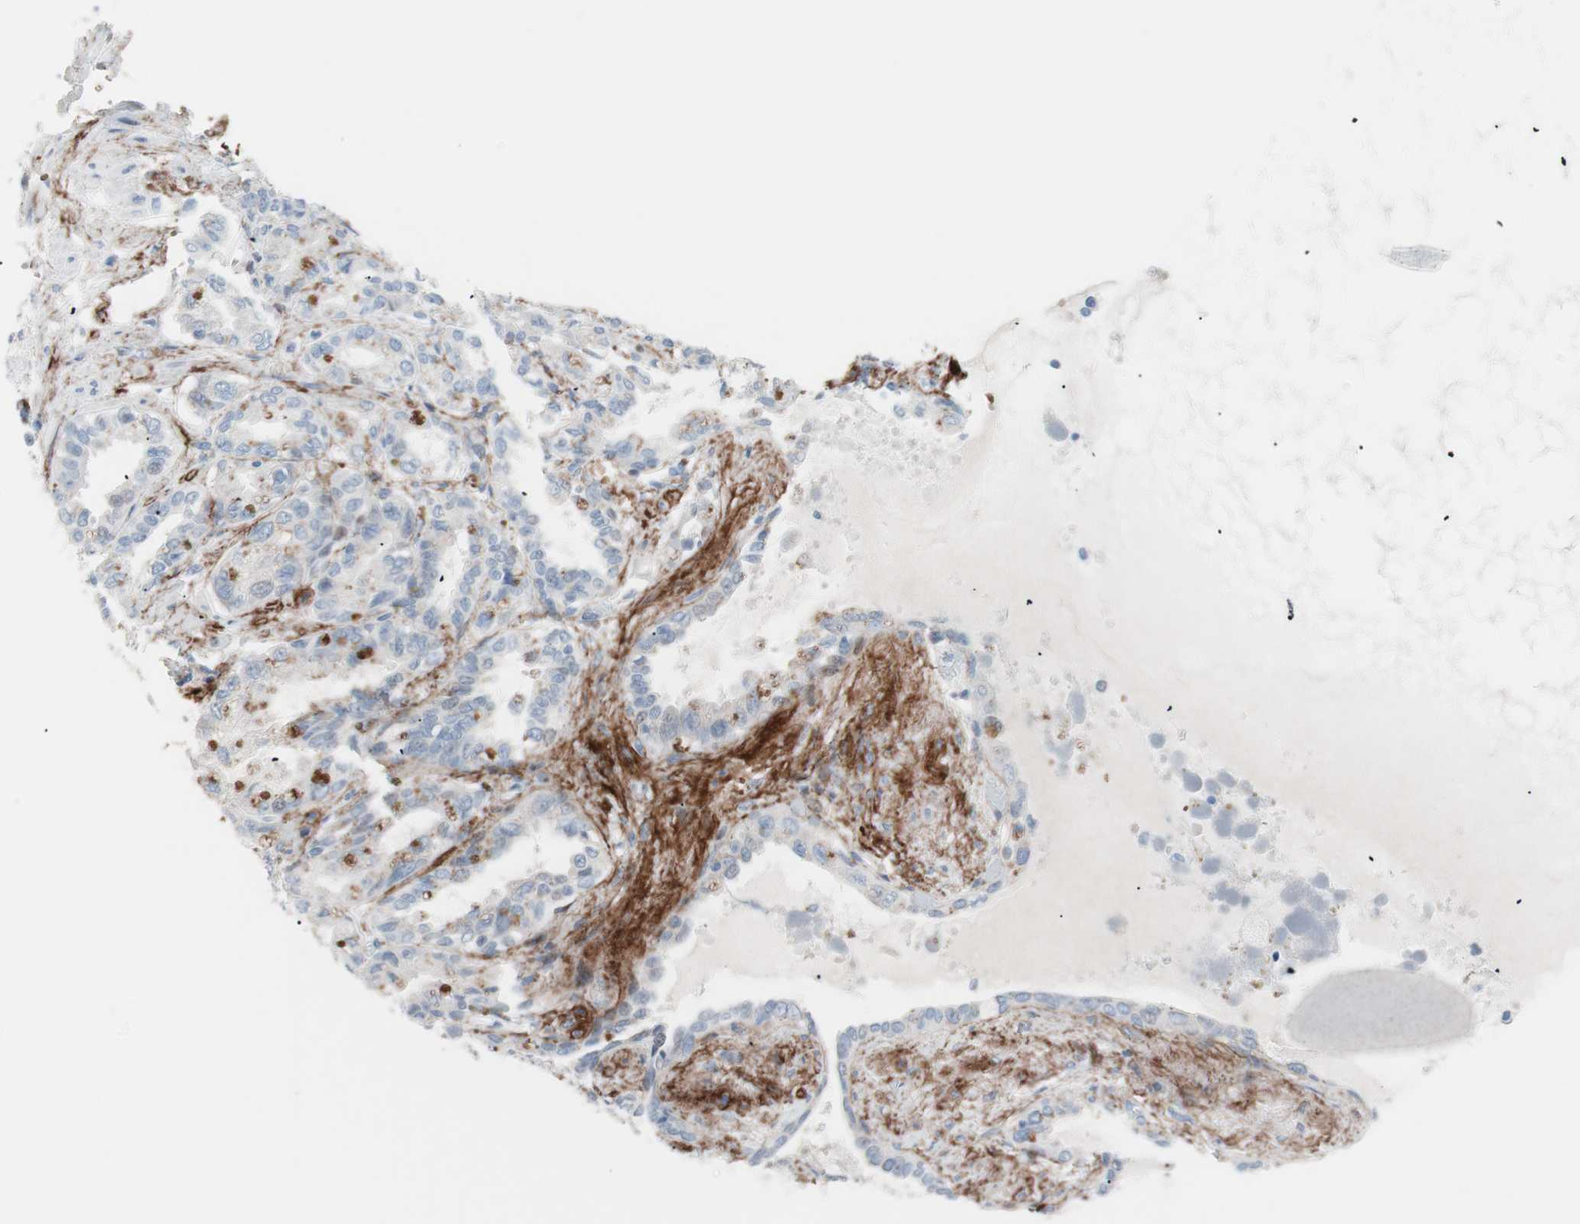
{"staining": {"intensity": "negative", "quantity": "none", "location": "none"}, "tissue": "seminal vesicle", "cell_type": "Glandular cells", "image_type": "normal", "snomed": [{"axis": "morphology", "description": "Normal tissue, NOS"}, {"axis": "topography", "description": "Seminal veicle"}], "caption": "An IHC histopathology image of normal seminal vesicle is shown. There is no staining in glandular cells of seminal vesicle.", "gene": "FOSL1", "patient": {"sex": "male", "age": 61}}